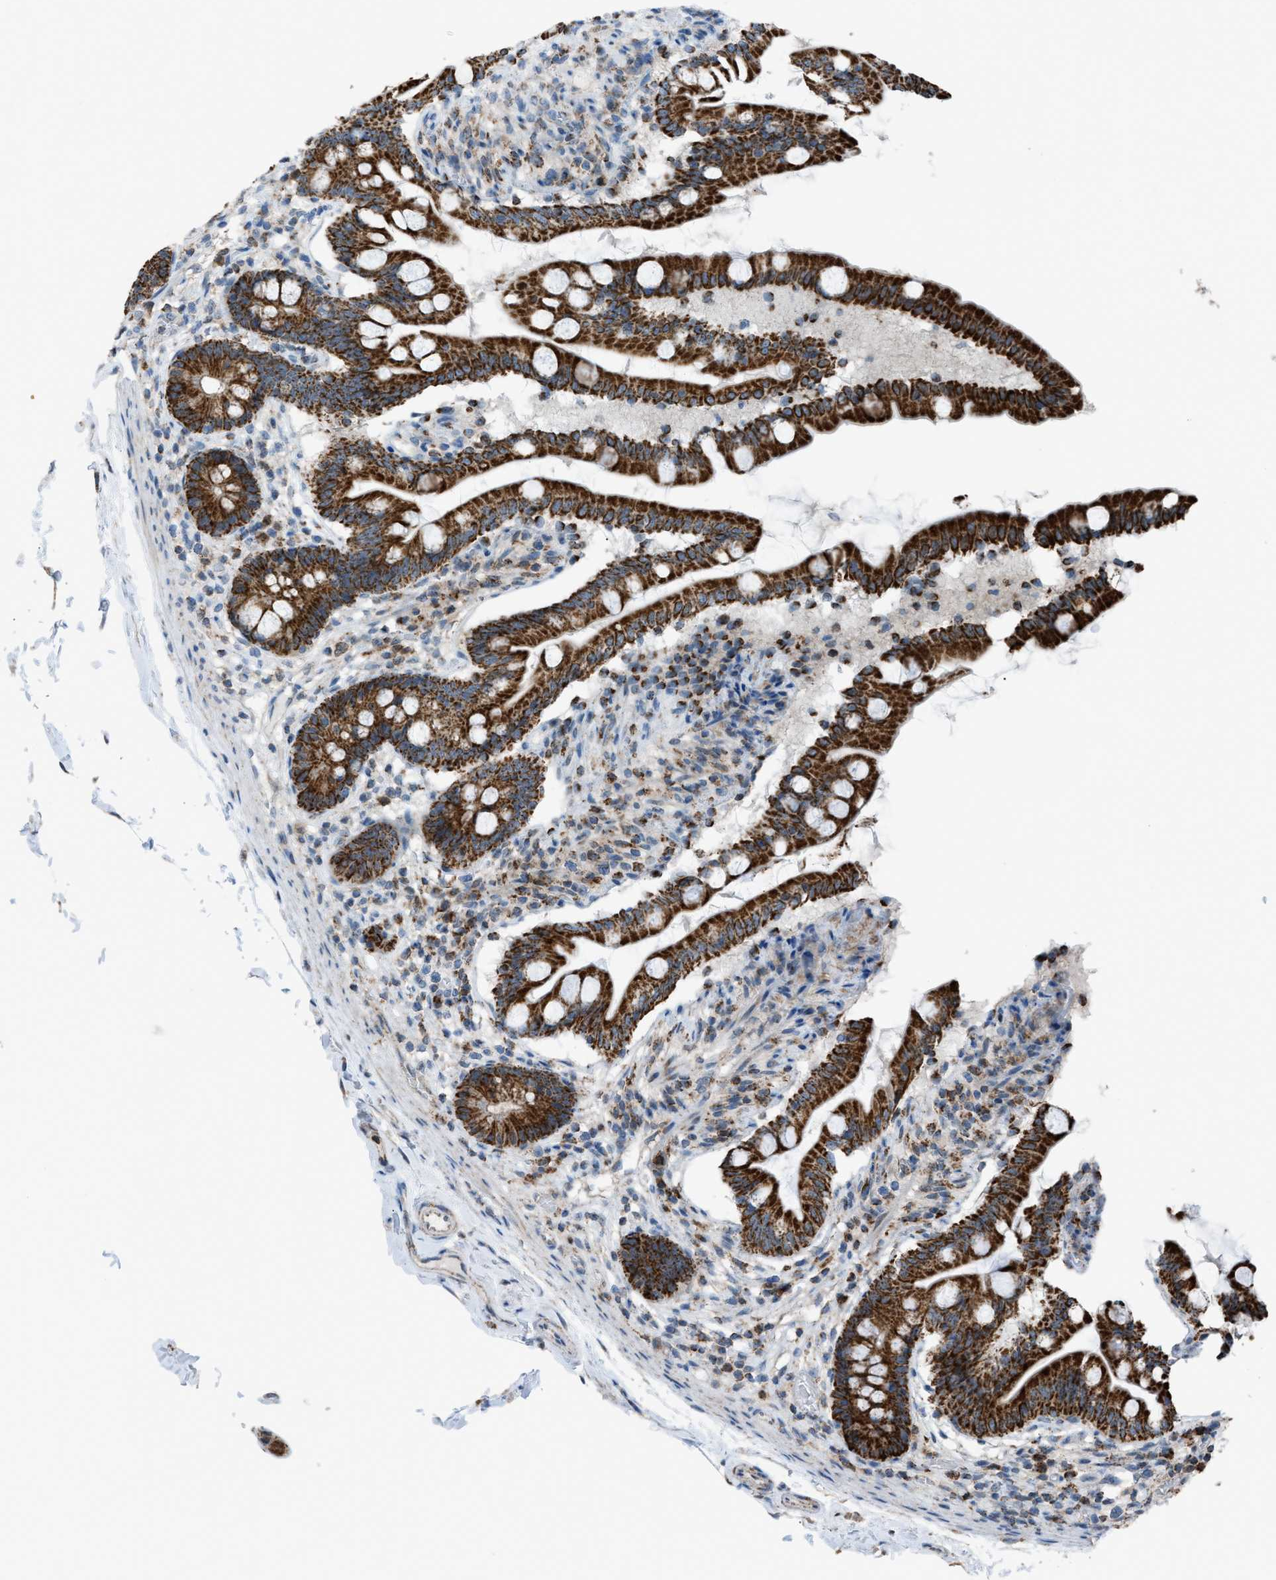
{"staining": {"intensity": "strong", "quantity": ">75%", "location": "cytoplasmic/membranous"}, "tissue": "small intestine", "cell_type": "Glandular cells", "image_type": "normal", "snomed": [{"axis": "morphology", "description": "Normal tissue, NOS"}, {"axis": "topography", "description": "Small intestine"}], "caption": "Immunohistochemical staining of unremarkable small intestine displays >75% levels of strong cytoplasmic/membranous protein positivity in about >75% of glandular cells.", "gene": "SRM", "patient": {"sex": "female", "age": 56}}